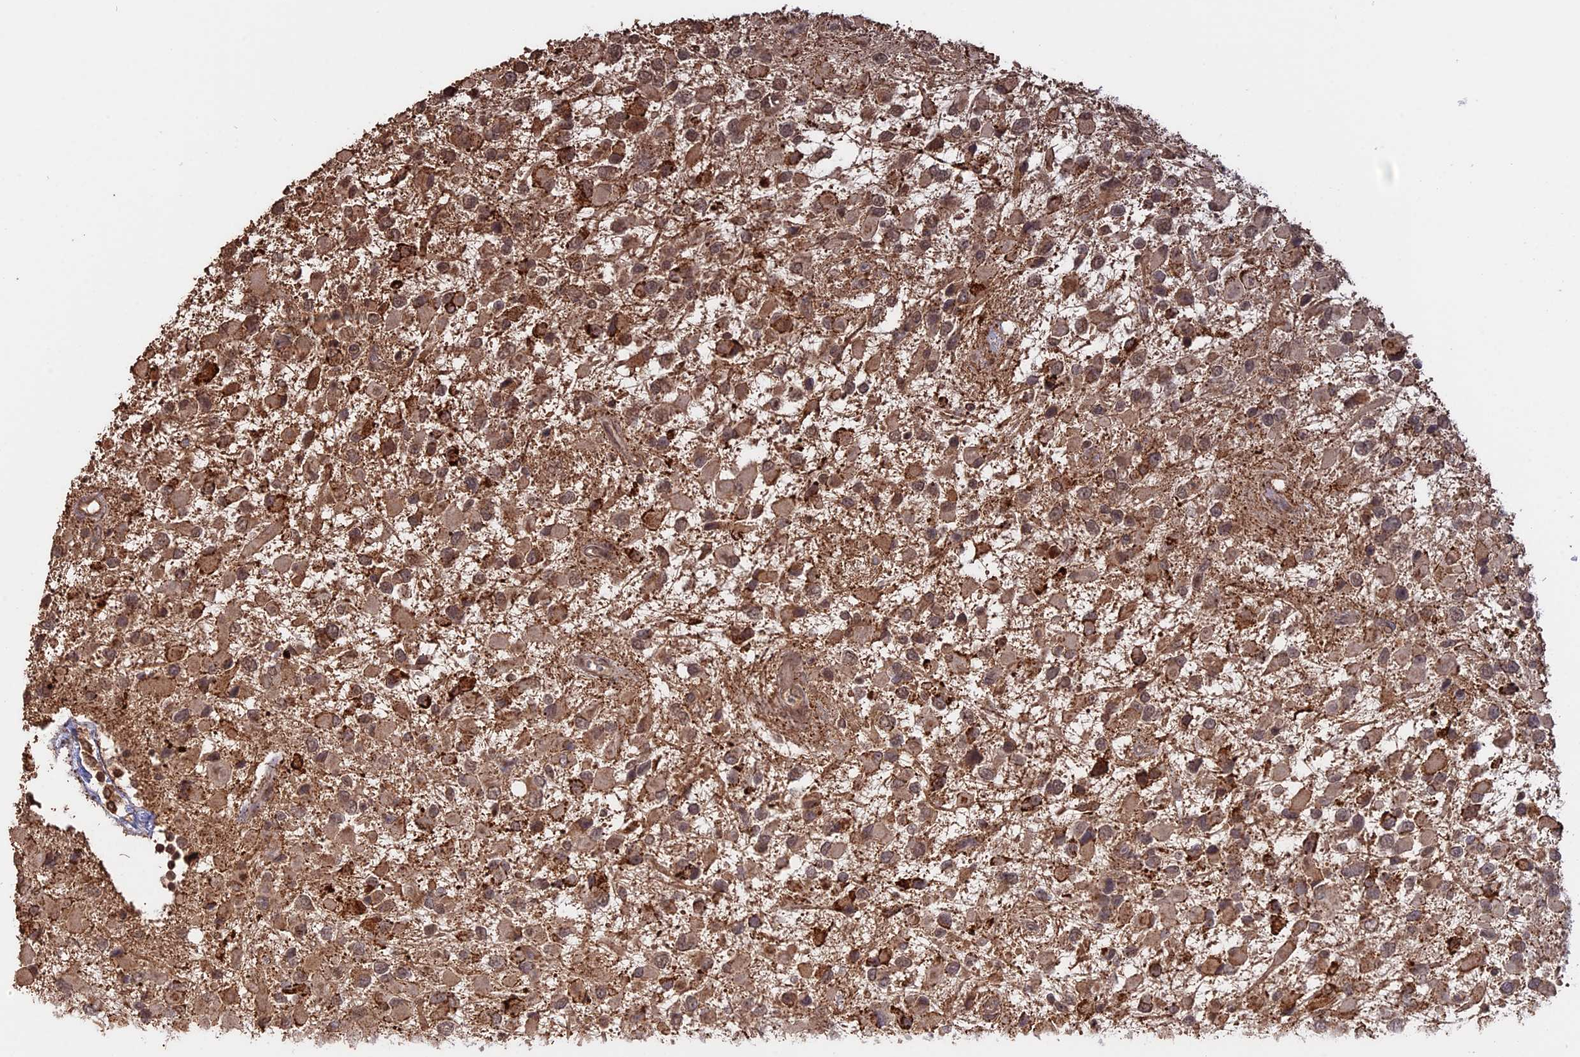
{"staining": {"intensity": "moderate", "quantity": ">75%", "location": "cytoplasmic/membranous"}, "tissue": "glioma", "cell_type": "Tumor cells", "image_type": "cancer", "snomed": [{"axis": "morphology", "description": "Glioma, malignant, High grade"}, {"axis": "topography", "description": "Brain"}], "caption": "Immunohistochemical staining of human malignant glioma (high-grade) reveals medium levels of moderate cytoplasmic/membranous protein expression in about >75% of tumor cells.", "gene": "FAM210B", "patient": {"sex": "male", "age": 53}}